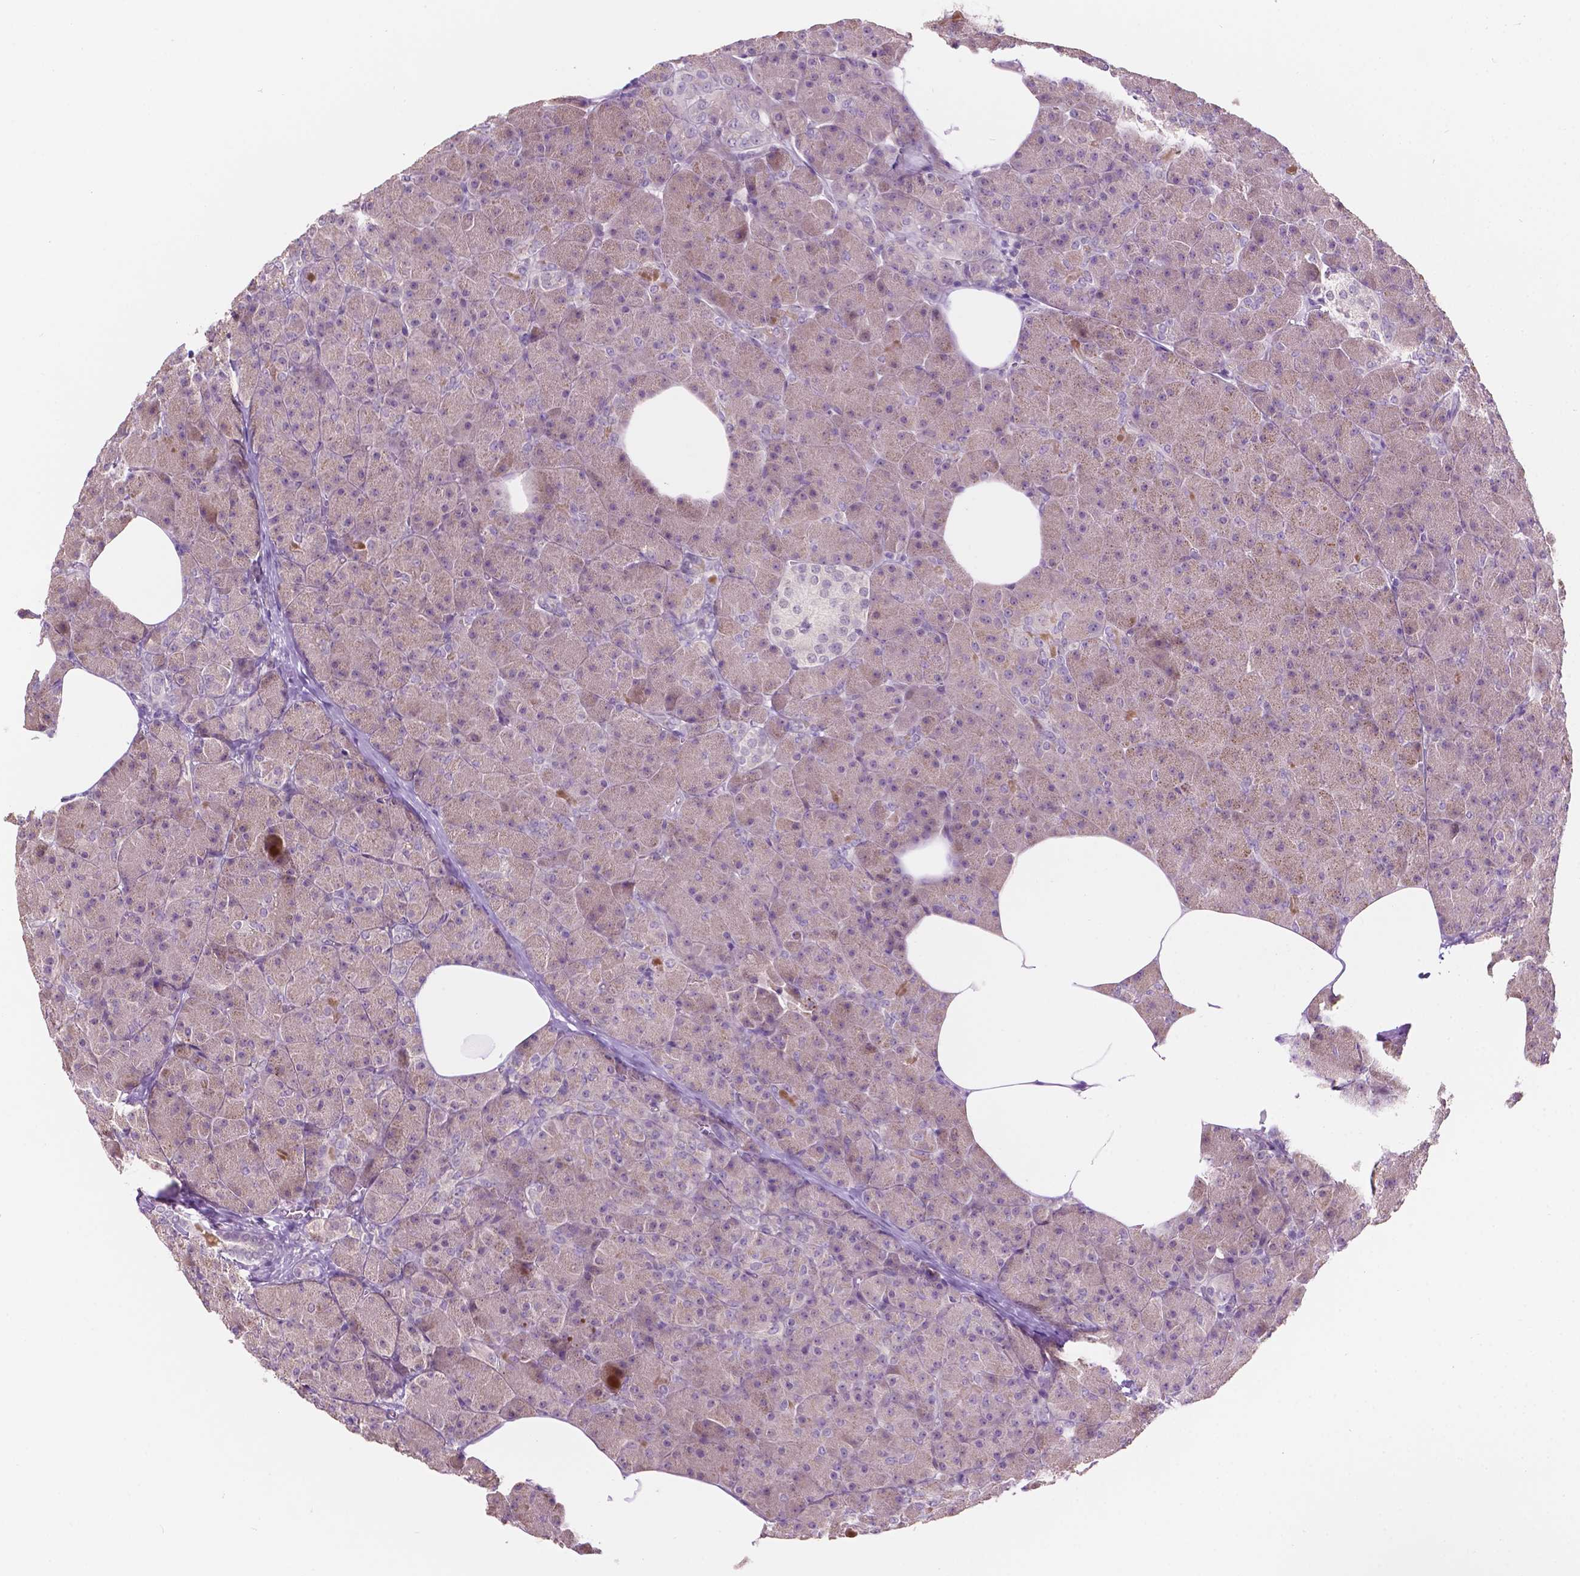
{"staining": {"intensity": "weak", "quantity": "25%-75%", "location": "cytoplasmic/membranous"}, "tissue": "pancreas", "cell_type": "Exocrine glandular cells", "image_type": "normal", "snomed": [{"axis": "morphology", "description": "Normal tissue, NOS"}, {"axis": "topography", "description": "Pancreas"}], "caption": "DAB (3,3'-diaminobenzidine) immunohistochemical staining of normal pancreas demonstrates weak cytoplasmic/membranous protein positivity in about 25%-75% of exocrine glandular cells. (DAB (3,3'-diaminobenzidine) IHC with brightfield microscopy, high magnification).", "gene": "TM6SF2", "patient": {"sex": "female", "age": 45}}